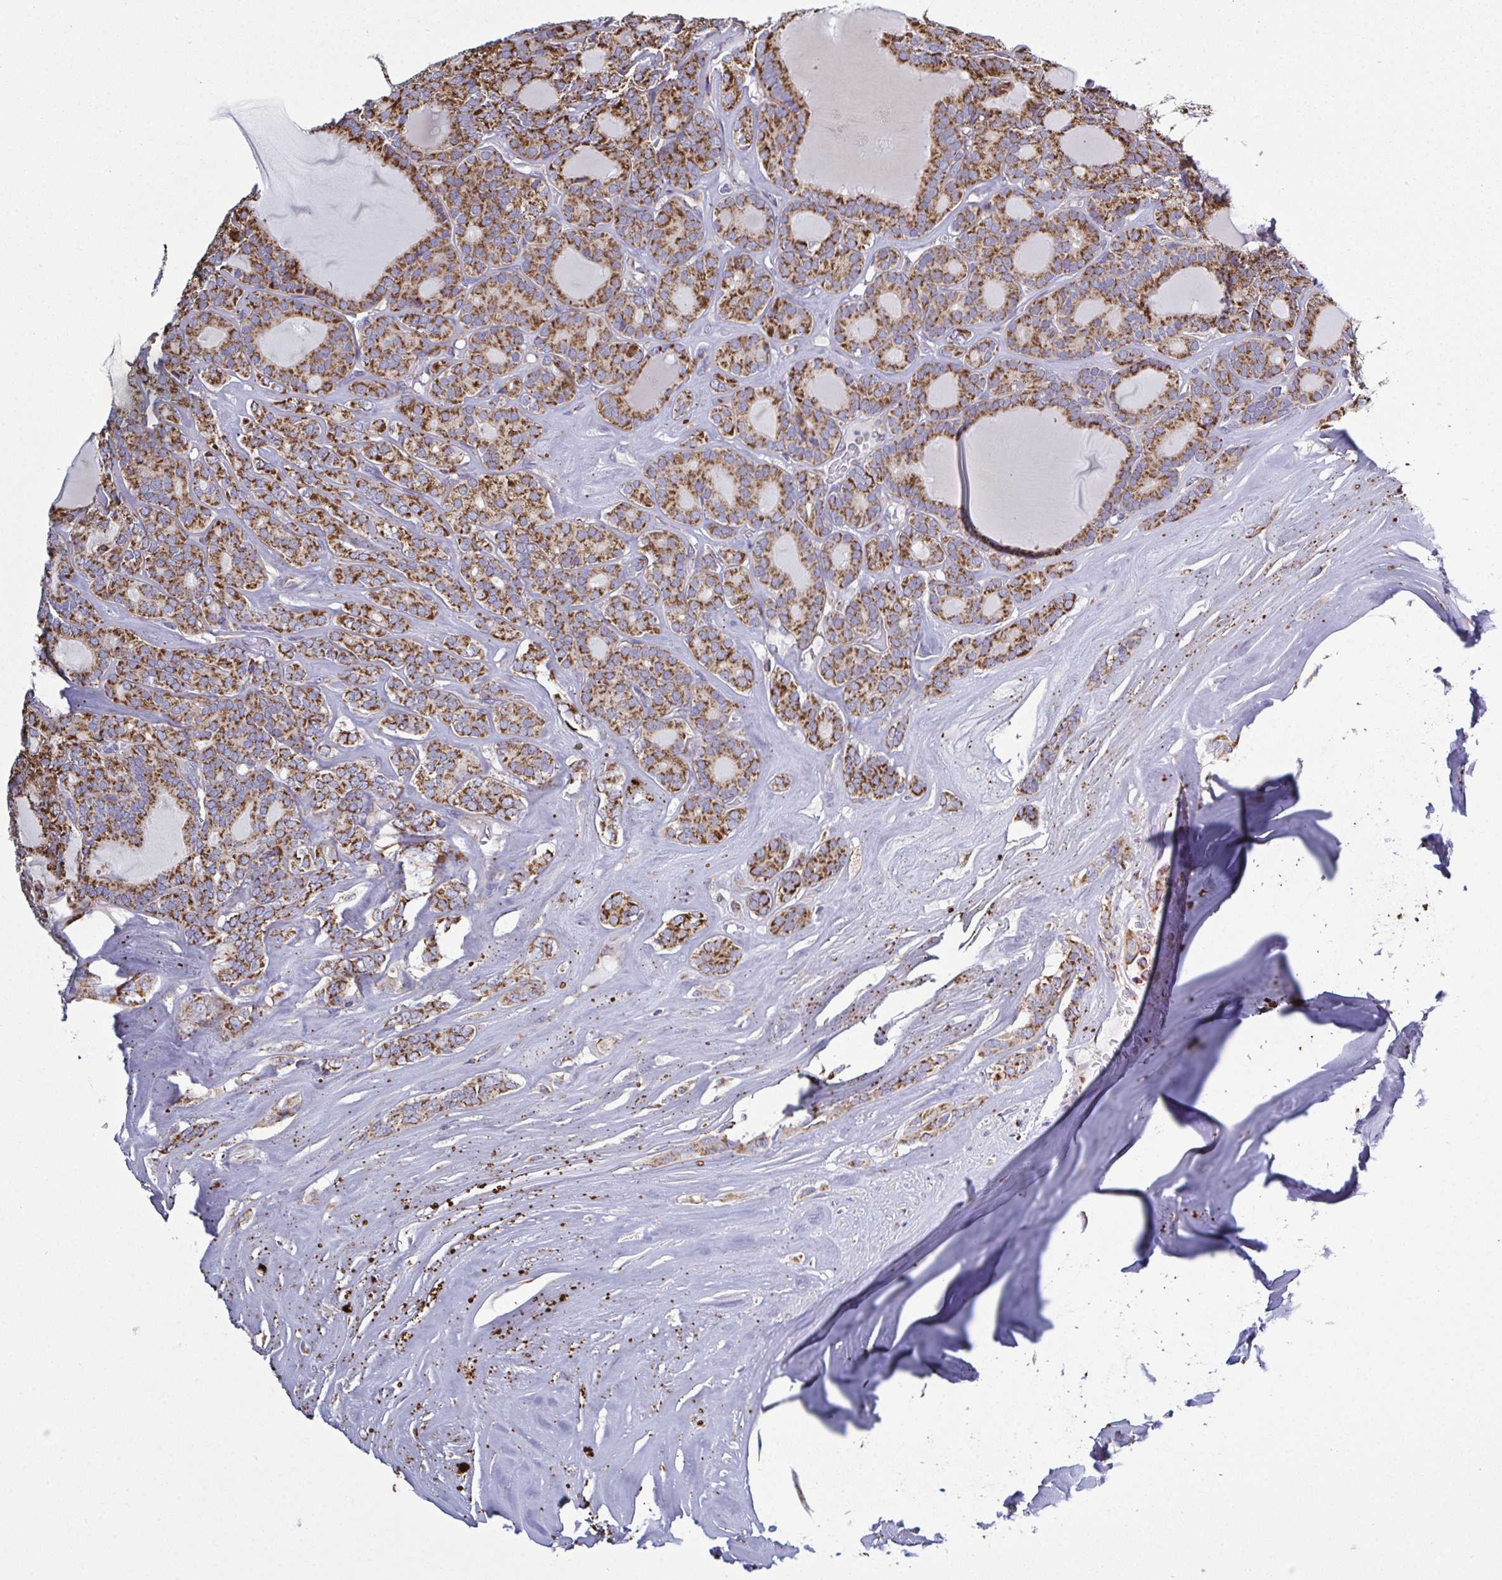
{"staining": {"intensity": "strong", "quantity": ">75%", "location": "cytoplasmic/membranous"}, "tissue": "thyroid cancer", "cell_type": "Tumor cells", "image_type": "cancer", "snomed": [{"axis": "morphology", "description": "Follicular adenoma carcinoma, NOS"}, {"axis": "topography", "description": "Thyroid gland"}], "caption": "Thyroid cancer (follicular adenoma carcinoma) stained for a protein (brown) exhibits strong cytoplasmic/membranous positive positivity in about >75% of tumor cells.", "gene": "CSDE1", "patient": {"sex": "male", "age": 74}}